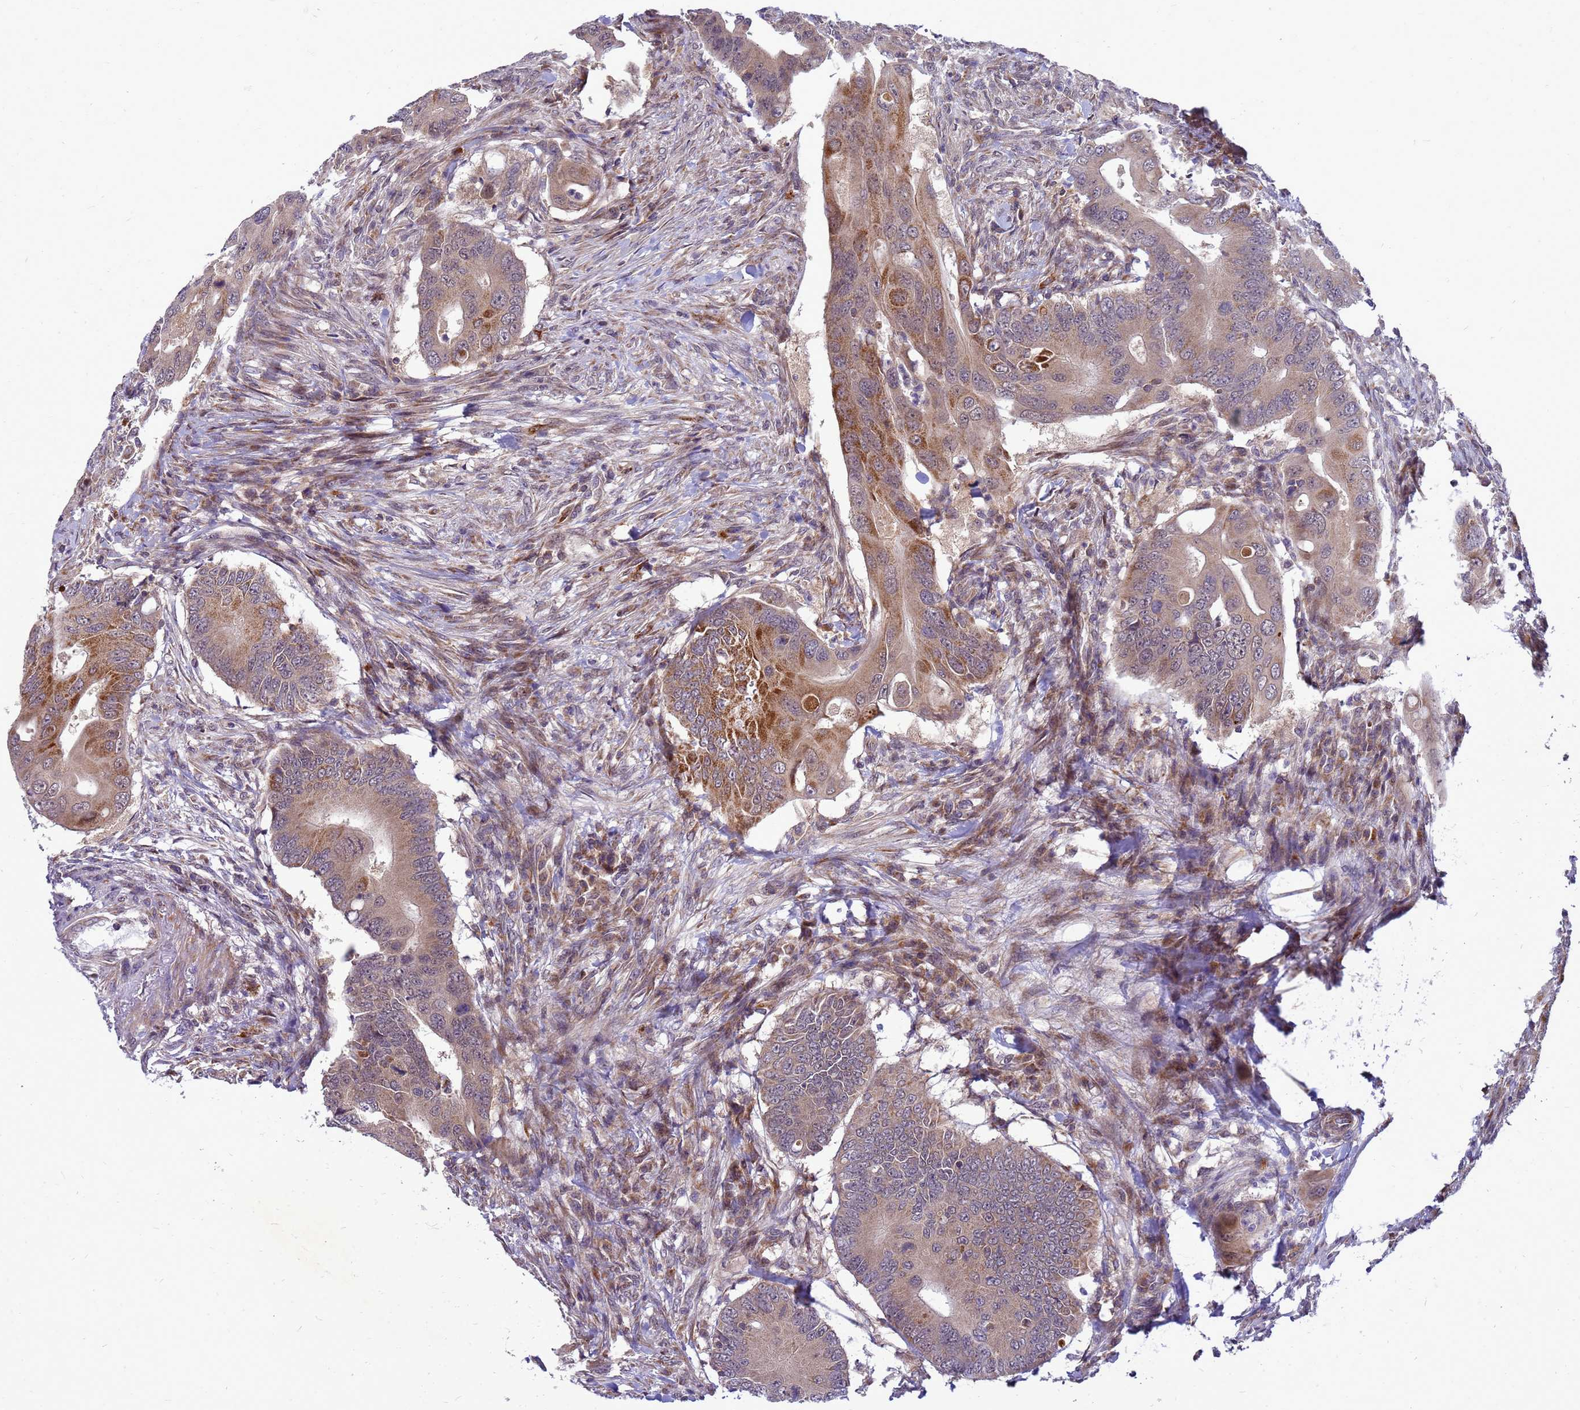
{"staining": {"intensity": "moderate", "quantity": "25%-75%", "location": "cytoplasmic/membranous"}, "tissue": "colorectal cancer", "cell_type": "Tumor cells", "image_type": "cancer", "snomed": [{"axis": "morphology", "description": "Adenocarcinoma, NOS"}, {"axis": "topography", "description": "Colon"}], "caption": "Immunohistochemical staining of human colorectal adenocarcinoma displays medium levels of moderate cytoplasmic/membranous positivity in approximately 25%-75% of tumor cells.", "gene": "C12orf43", "patient": {"sex": "male", "age": 71}}